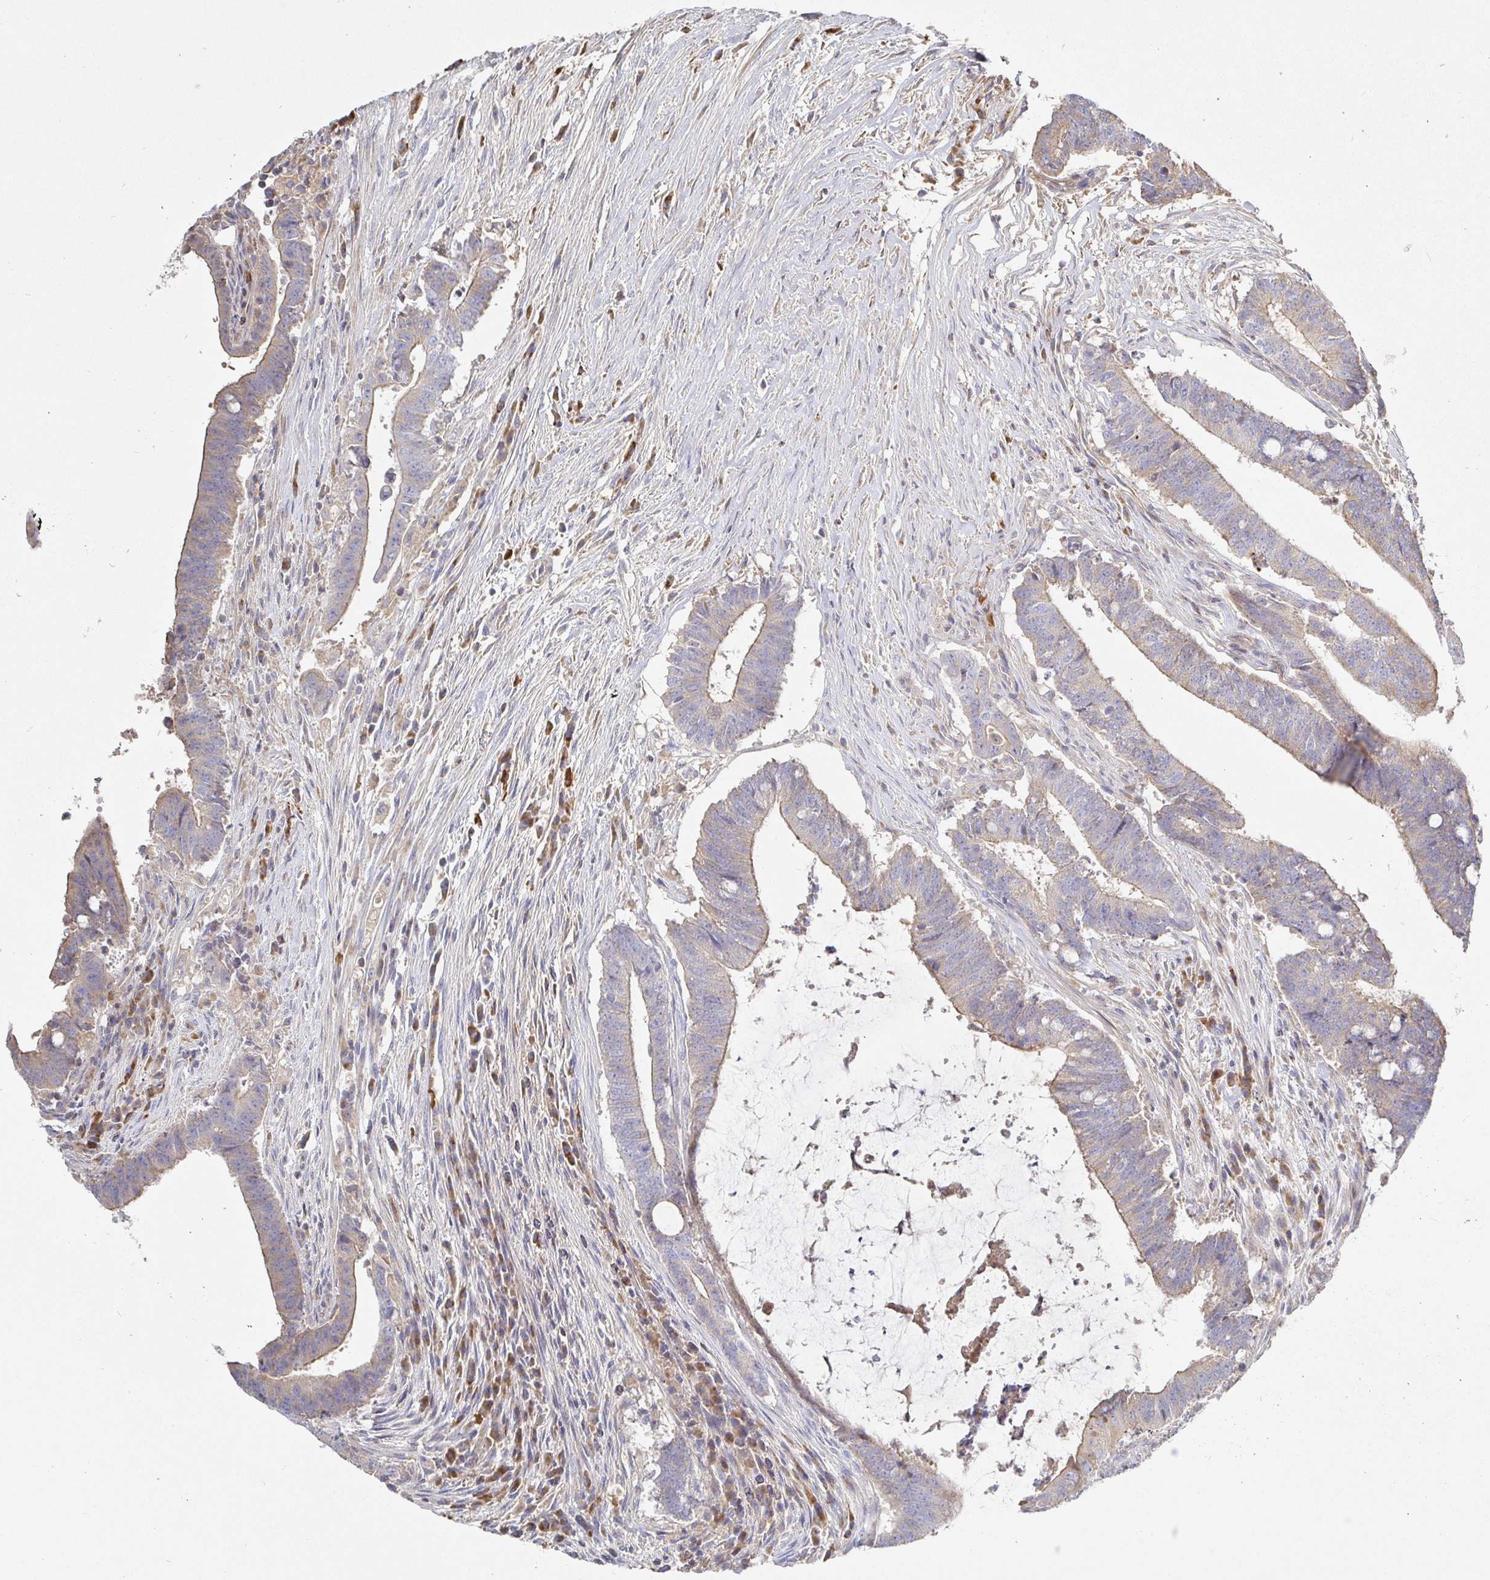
{"staining": {"intensity": "weak", "quantity": "25%-75%", "location": "cytoplasmic/membranous"}, "tissue": "colorectal cancer", "cell_type": "Tumor cells", "image_type": "cancer", "snomed": [{"axis": "morphology", "description": "Adenocarcinoma, NOS"}, {"axis": "topography", "description": "Colon"}], "caption": "This histopathology image displays immunohistochemistry (IHC) staining of colorectal cancer (adenocarcinoma), with low weak cytoplasmic/membranous staining in about 25%-75% of tumor cells.", "gene": "IRAK2", "patient": {"sex": "female", "age": 43}}